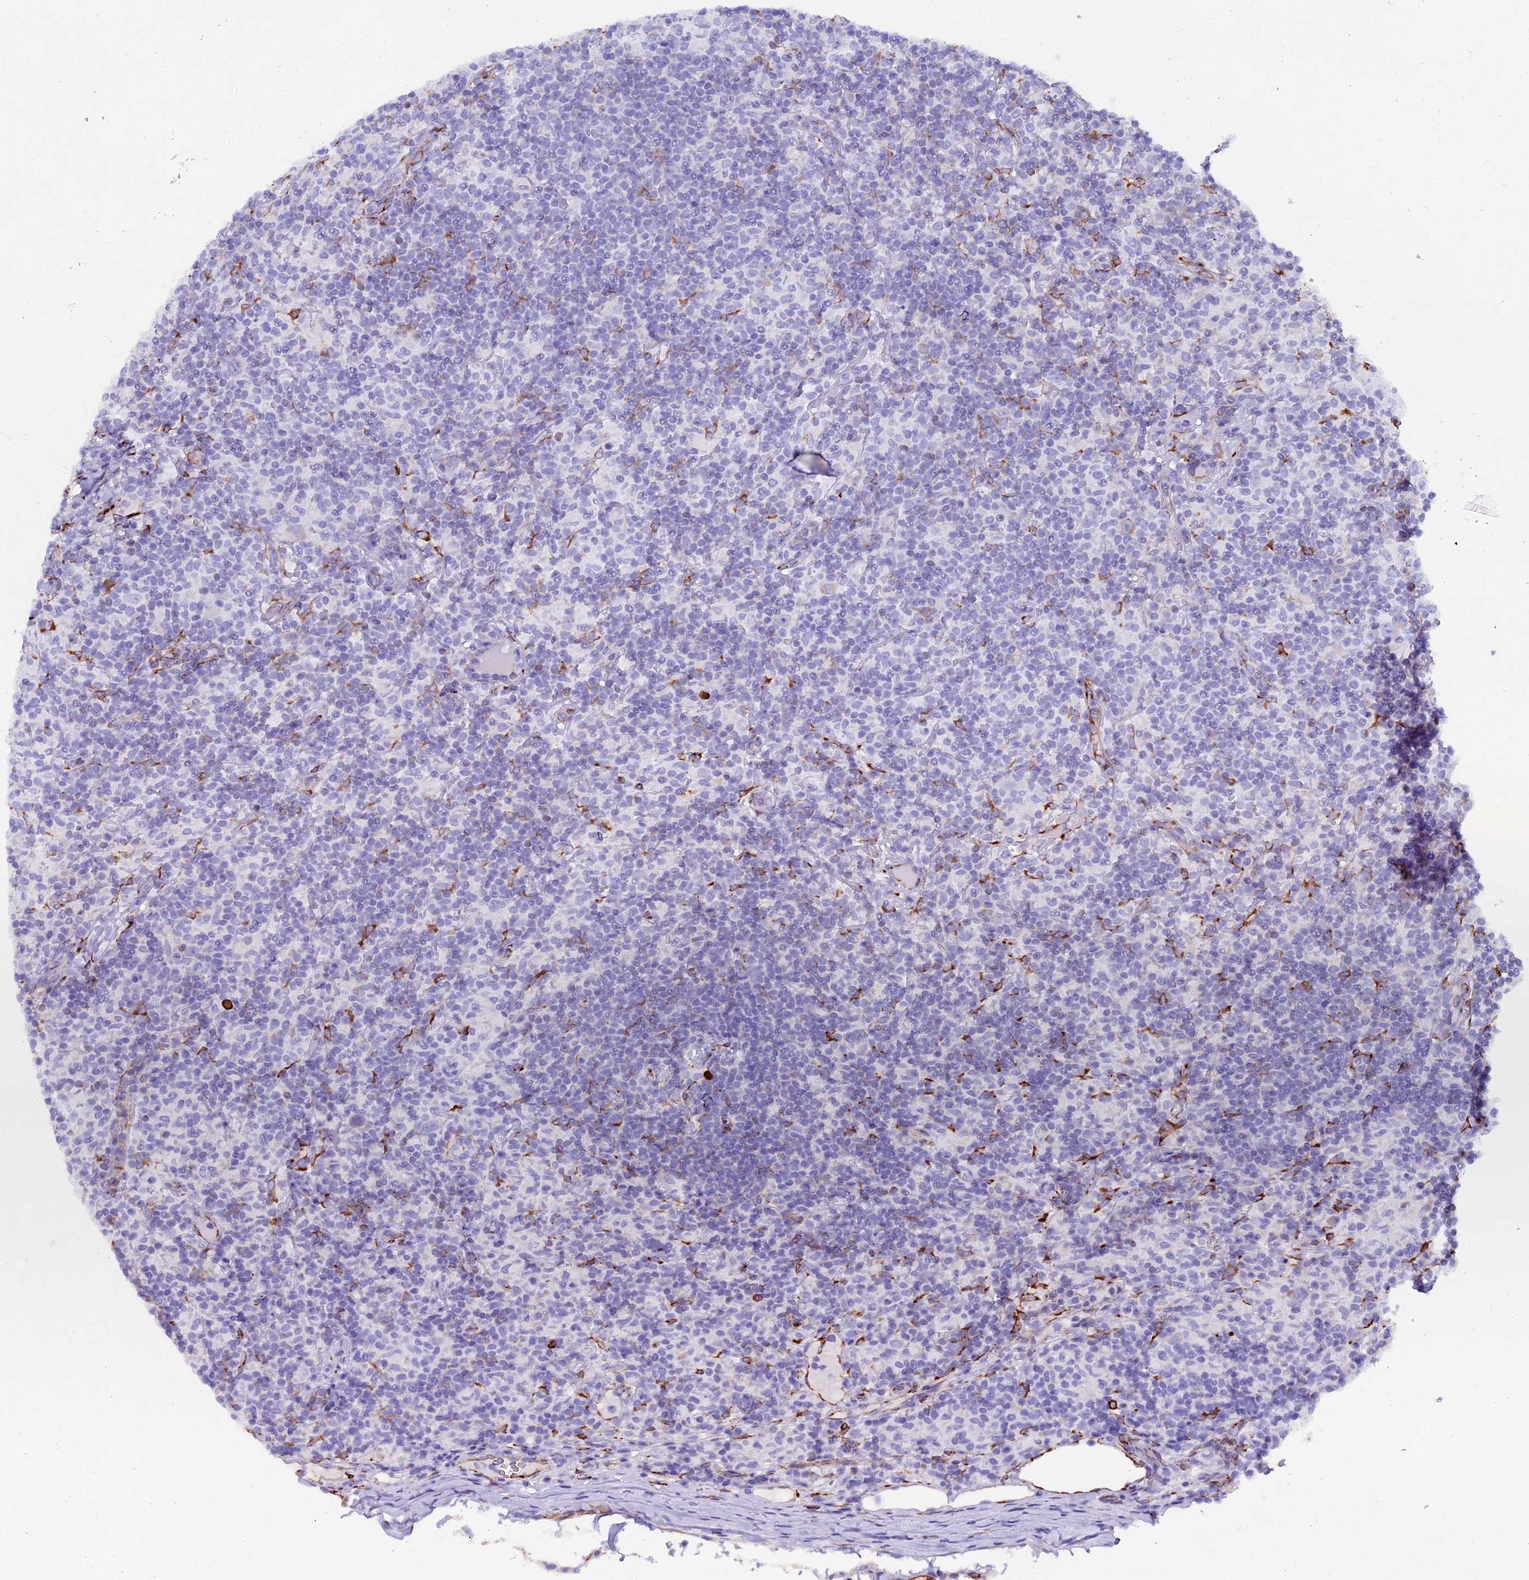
{"staining": {"intensity": "negative", "quantity": "none", "location": "none"}, "tissue": "lymphoma", "cell_type": "Tumor cells", "image_type": "cancer", "snomed": [{"axis": "morphology", "description": "Hodgkin's disease, NOS"}, {"axis": "topography", "description": "Lymph node"}], "caption": "DAB immunohistochemical staining of Hodgkin's disease reveals no significant expression in tumor cells.", "gene": "FKBP11", "patient": {"sex": "male", "age": 70}}